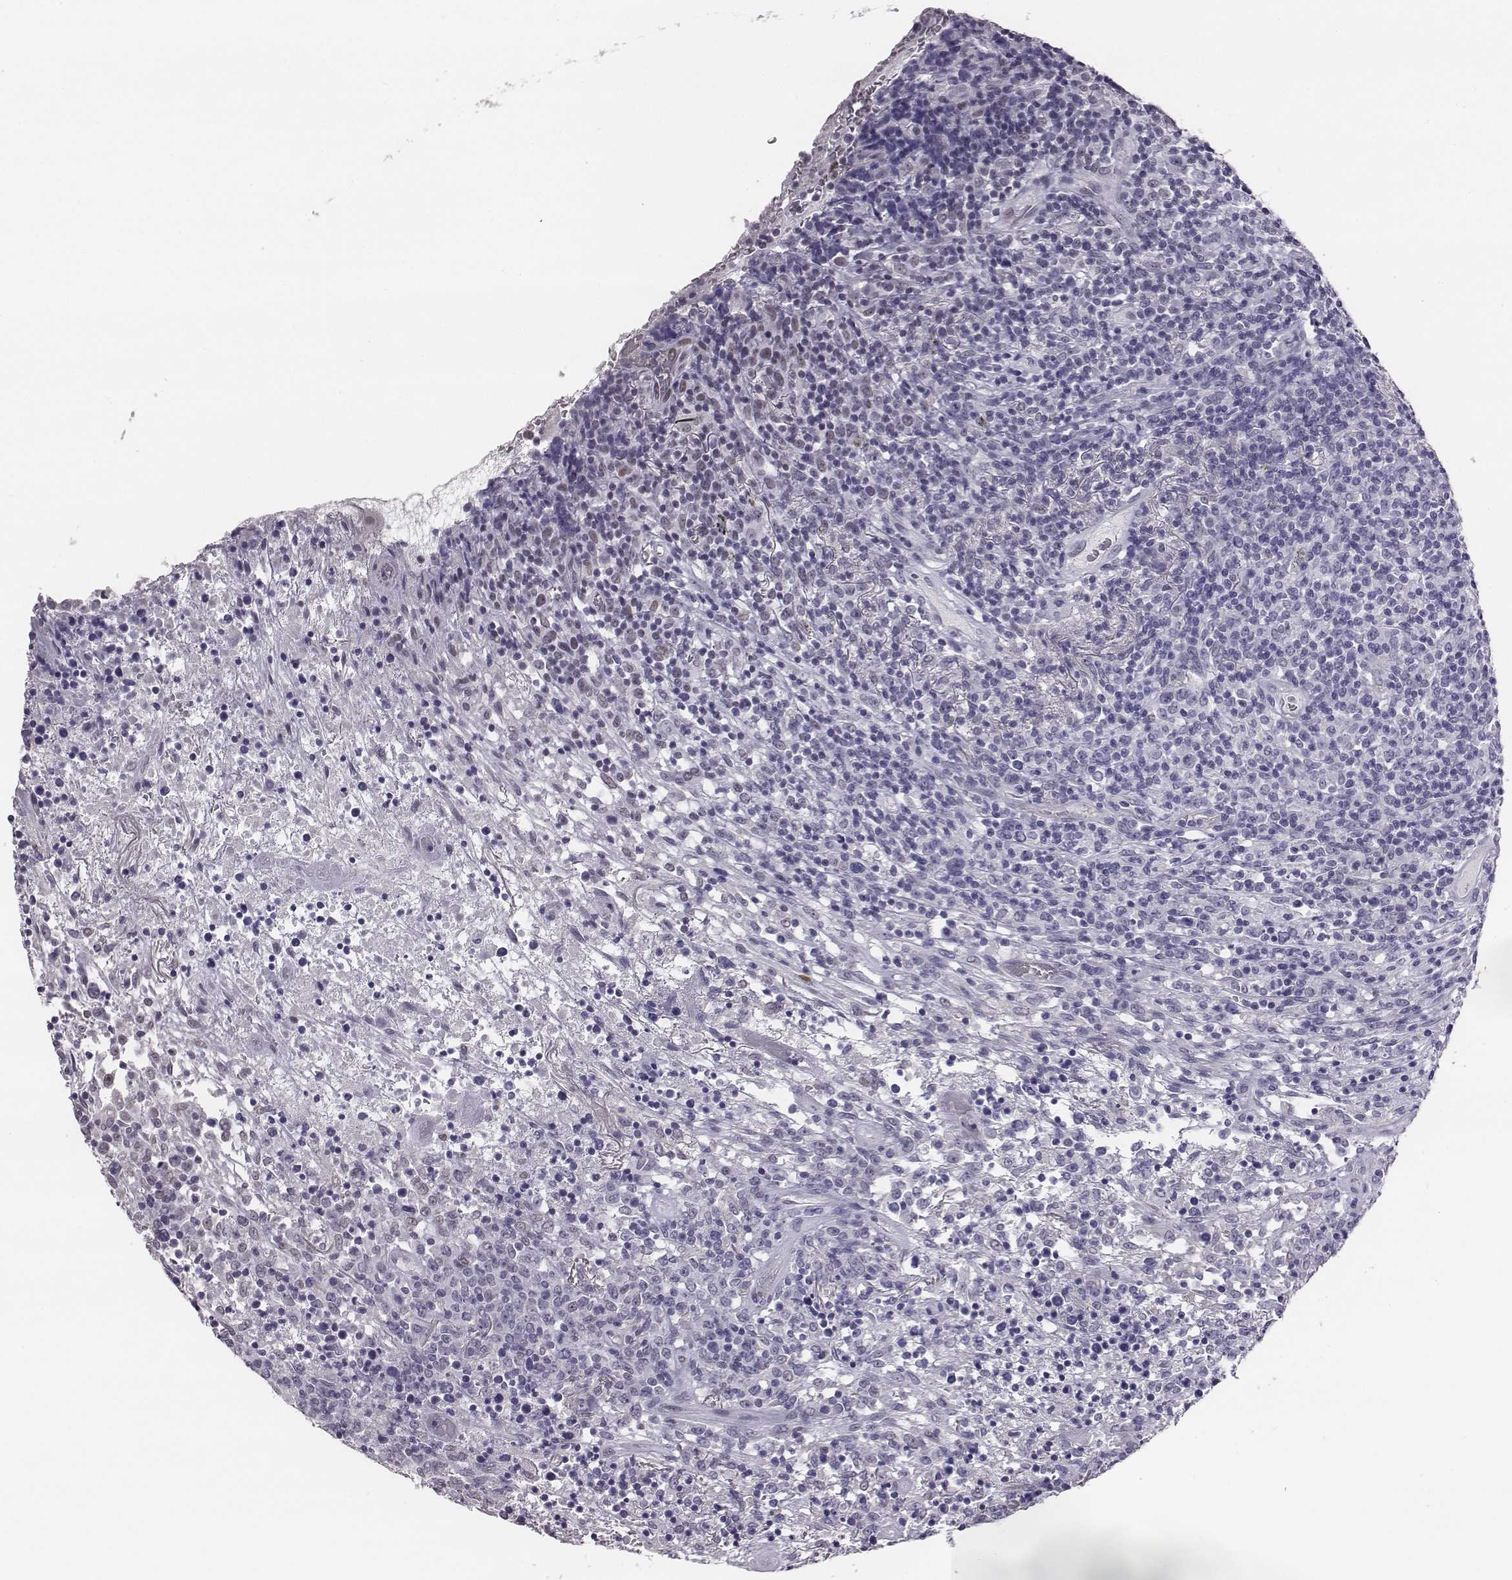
{"staining": {"intensity": "negative", "quantity": "none", "location": "none"}, "tissue": "lymphoma", "cell_type": "Tumor cells", "image_type": "cancer", "snomed": [{"axis": "morphology", "description": "Malignant lymphoma, non-Hodgkin's type, High grade"}, {"axis": "topography", "description": "Lung"}], "caption": "Tumor cells show no significant protein expression in lymphoma.", "gene": "ACOD1", "patient": {"sex": "male", "age": 79}}